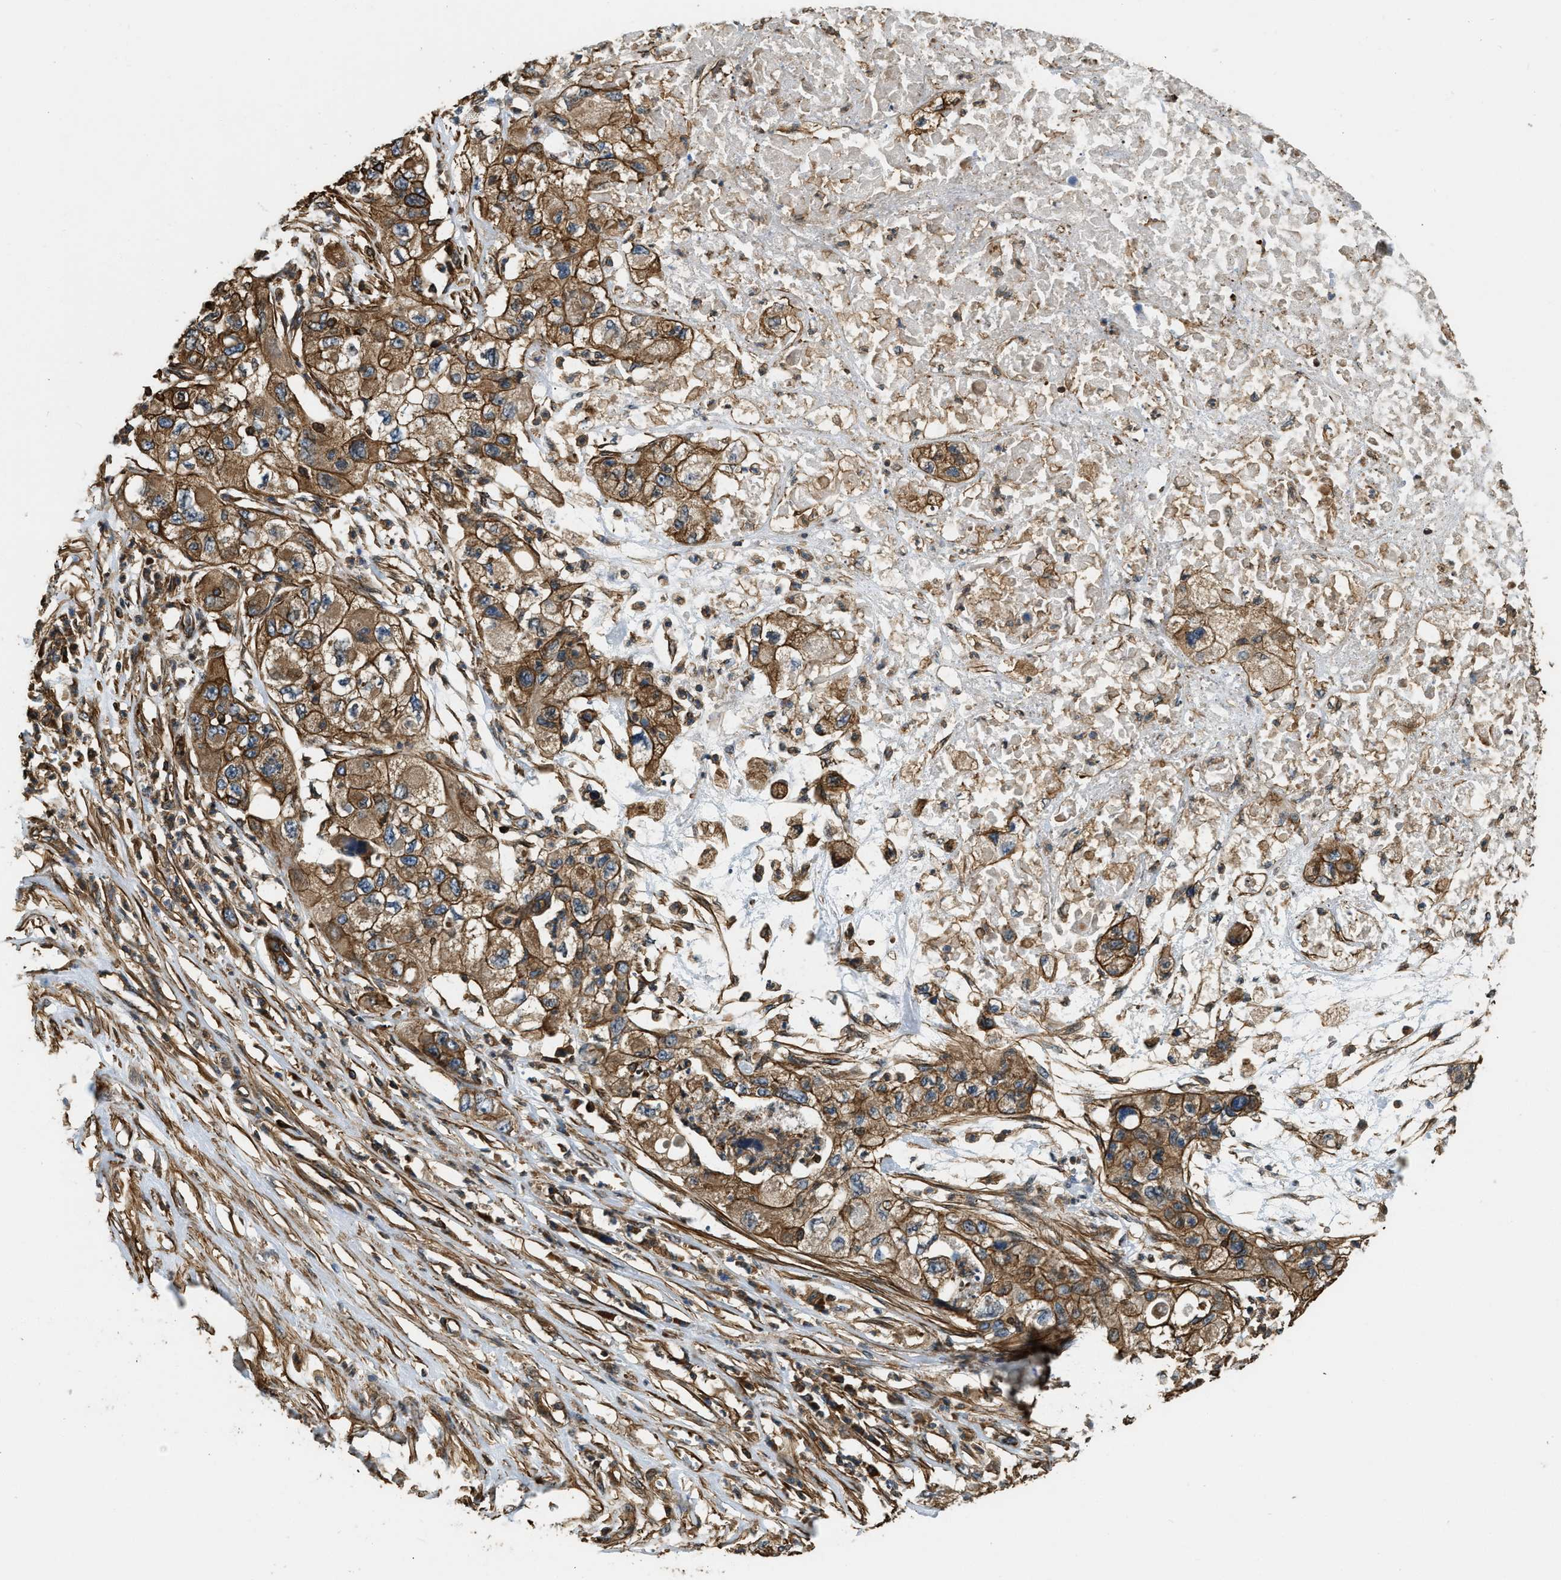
{"staining": {"intensity": "moderate", "quantity": ">75%", "location": "cytoplasmic/membranous"}, "tissue": "pancreatic cancer", "cell_type": "Tumor cells", "image_type": "cancer", "snomed": [{"axis": "morphology", "description": "Adenocarcinoma, NOS"}, {"axis": "topography", "description": "Pancreas"}], "caption": "Human adenocarcinoma (pancreatic) stained with a brown dye reveals moderate cytoplasmic/membranous positive staining in about >75% of tumor cells.", "gene": "YARS1", "patient": {"sex": "female", "age": 78}}